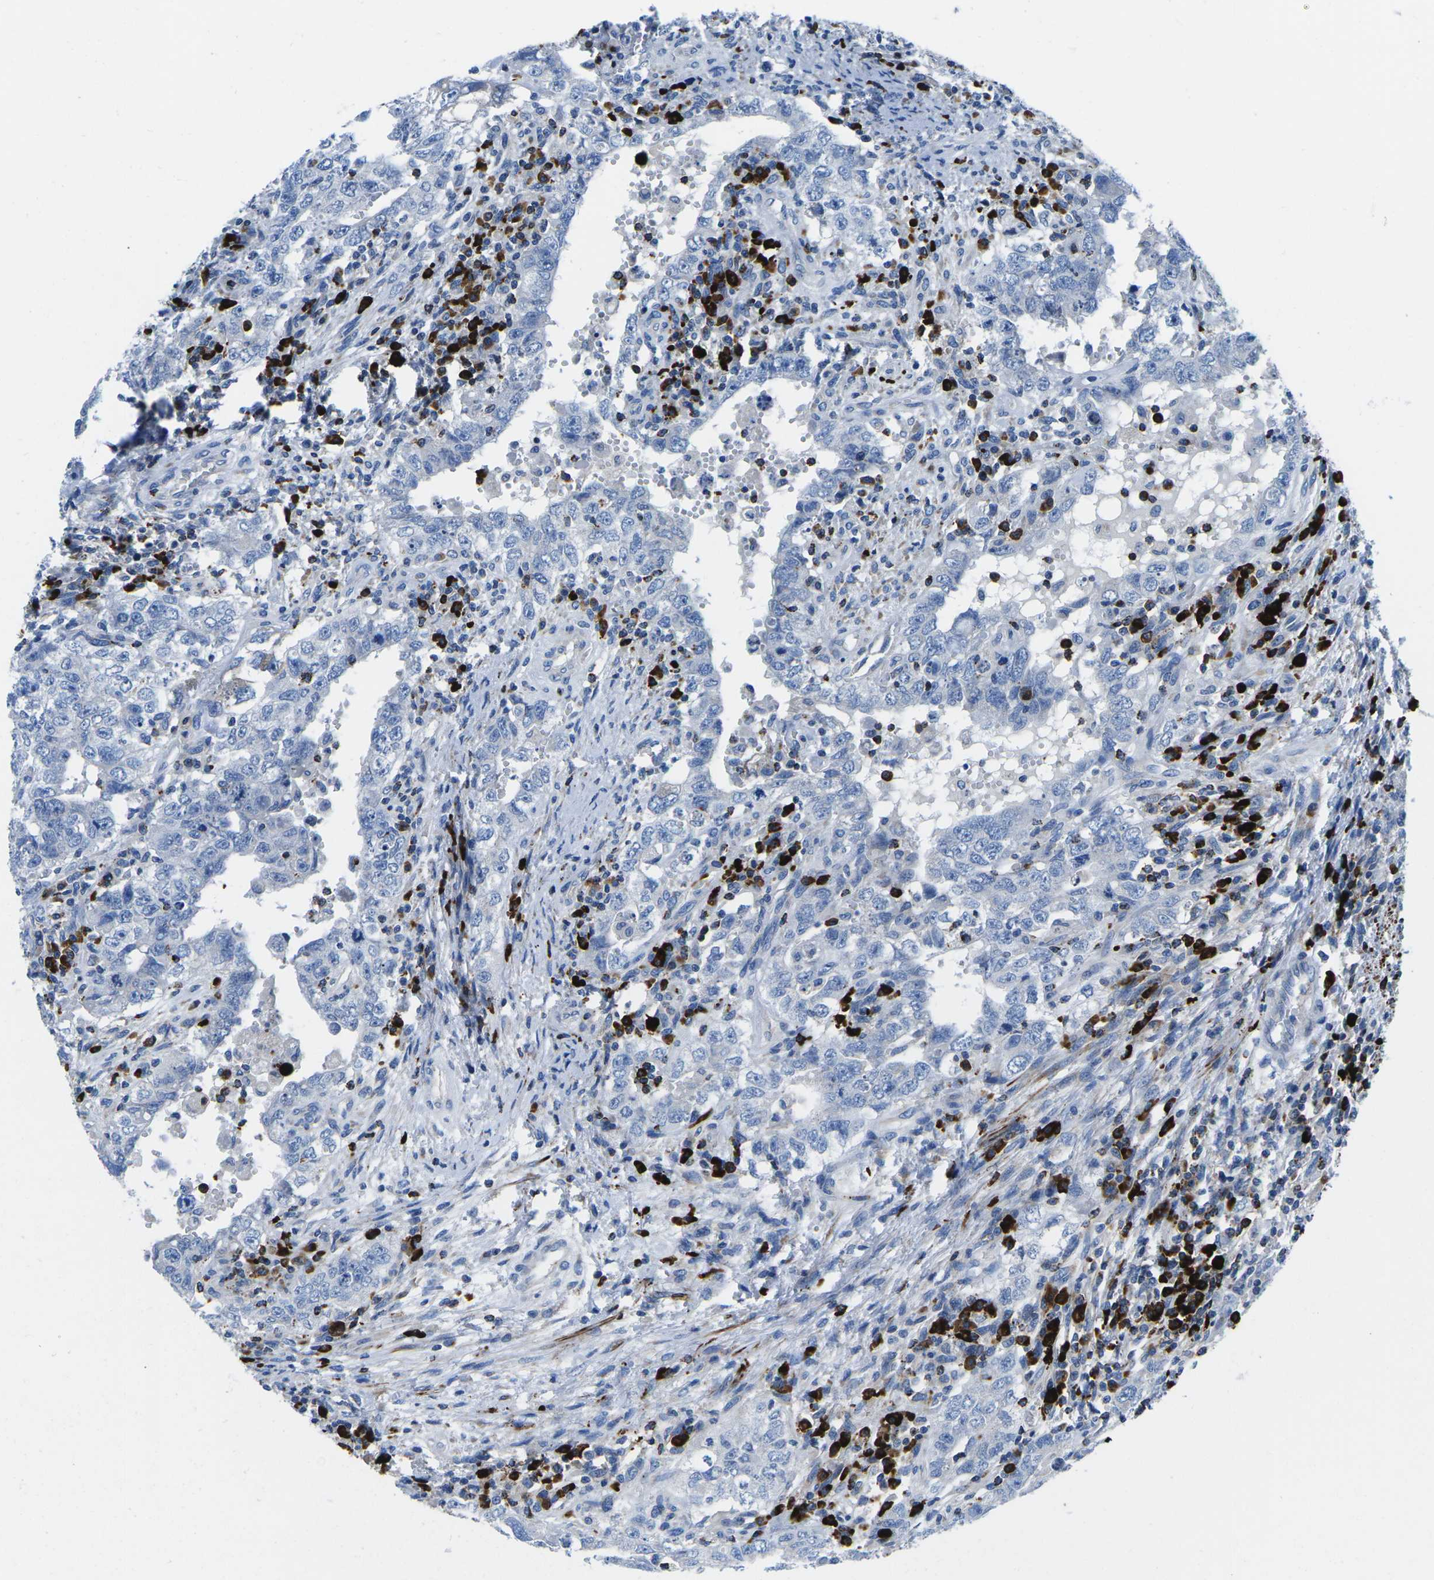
{"staining": {"intensity": "negative", "quantity": "none", "location": "none"}, "tissue": "testis cancer", "cell_type": "Tumor cells", "image_type": "cancer", "snomed": [{"axis": "morphology", "description": "Carcinoma, Embryonal, NOS"}, {"axis": "topography", "description": "Testis"}], "caption": "High power microscopy histopathology image of an immunohistochemistry photomicrograph of testis cancer, revealing no significant positivity in tumor cells. (Stains: DAB IHC with hematoxylin counter stain, Microscopy: brightfield microscopy at high magnification).", "gene": "MC4R", "patient": {"sex": "male", "age": 26}}